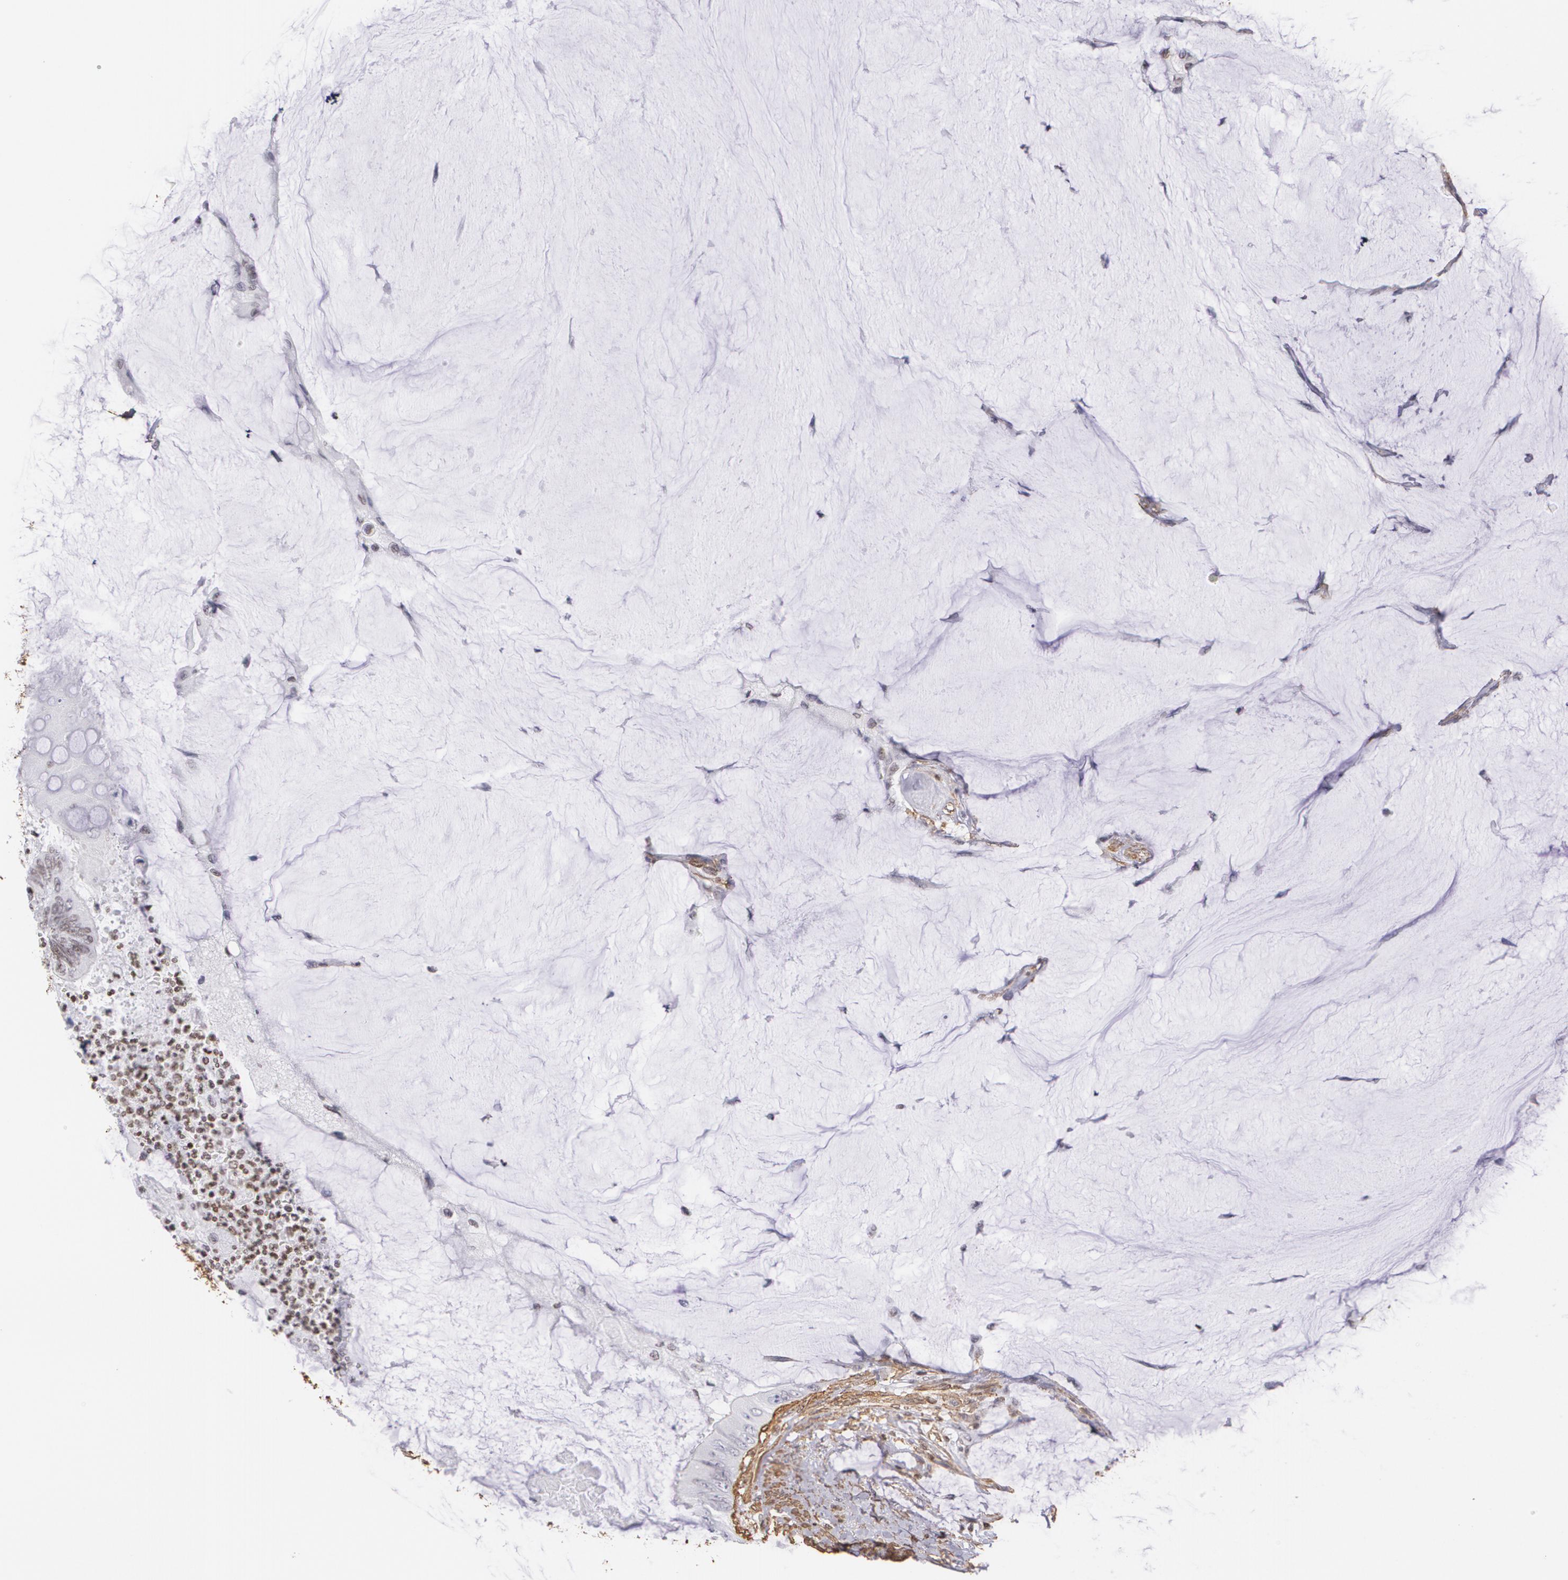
{"staining": {"intensity": "negative", "quantity": "none", "location": "none"}, "tissue": "colorectal cancer", "cell_type": "Tumor cells", "image_type": "cancer", "snomed": [{"axis": "morphology", "description": "Normal tissue, NOS"}, {"axis": "morphology", "description": "Adenocarcinoma, NOS"}, {"axis": "topography", "description": "Rectum"}, {"axis": "topography", "description": "Peripheral nerve tissue"}], "caption": "Tumor cells are negative for brown protein staining in colorectal adenocarcinoma.", "gene": "VAMP1", "patient": {"sex": "female", "age": 77}}